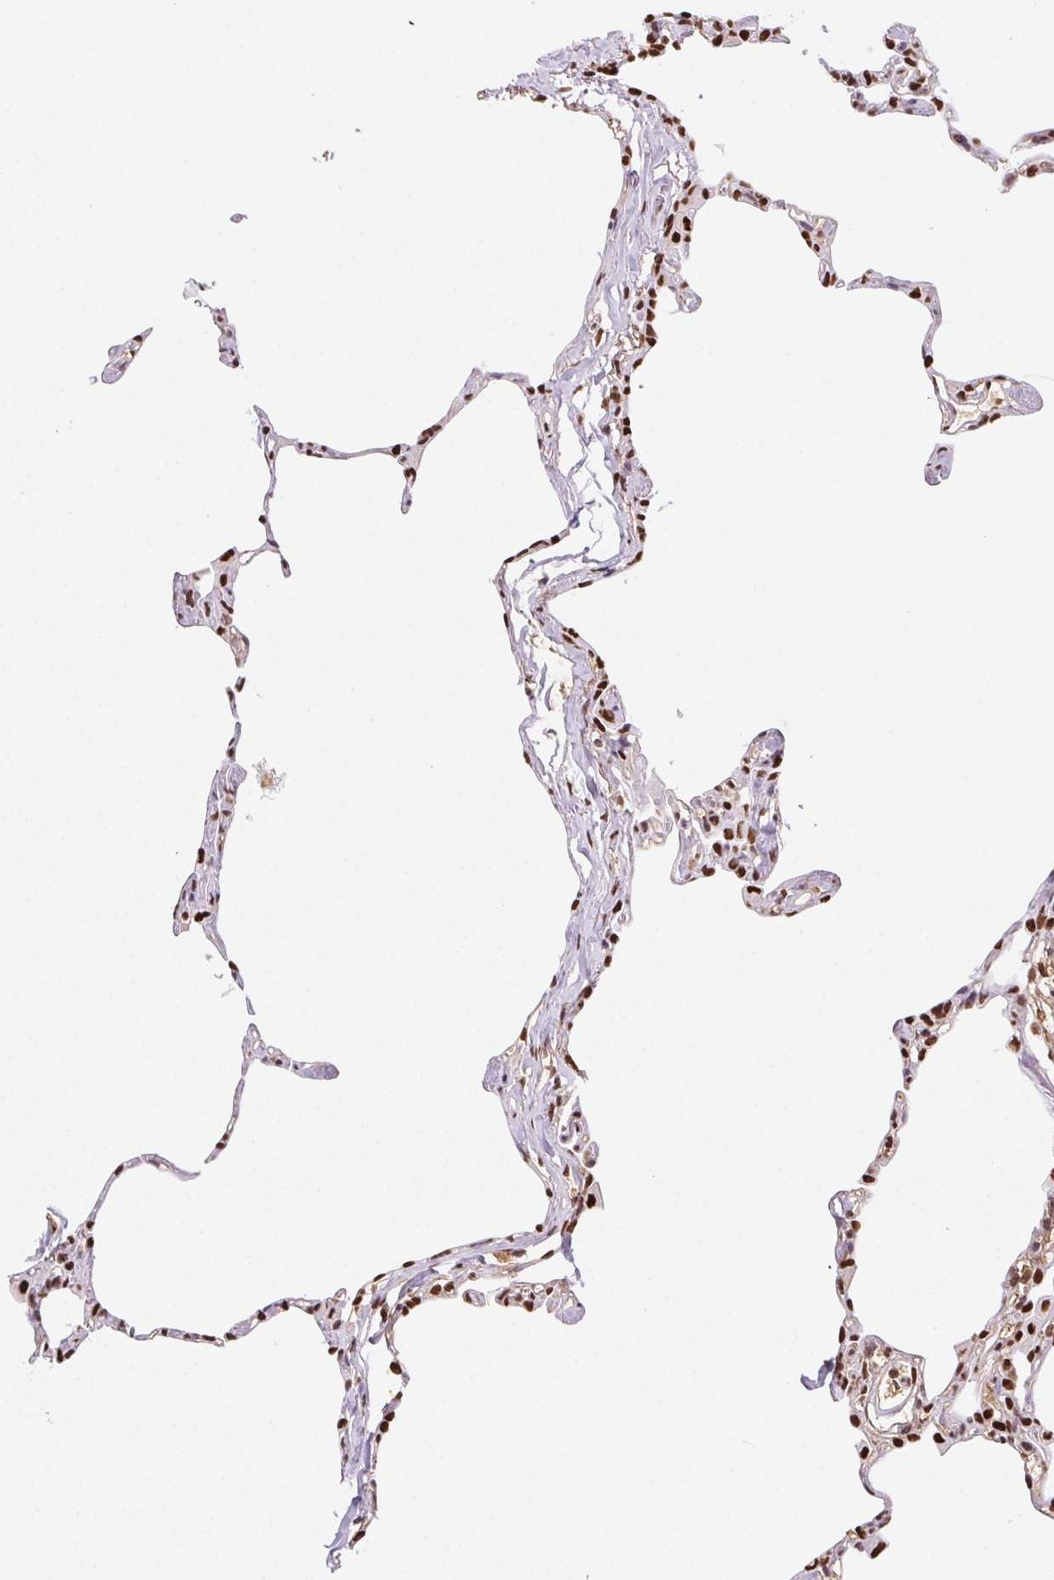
{"staining": {"intensity": "moderate", "quantity": "25%-75%", "location": "nuclear"}, "tissue": "lung", "cell_type": "Alveolar cells", "image_type": "normal", "snomed": [{"axis": "morphology", "description": "Normal tissue, NOS"}, {"axis": "topography", "description": "Lung"}], "caption": "Protein analysis of normal lung exhibits moderate nuclear expression in about 25%-75% of alveolar cells.", "gene": "SETSIP", "patient": {"sex": "male", "age": 65}}